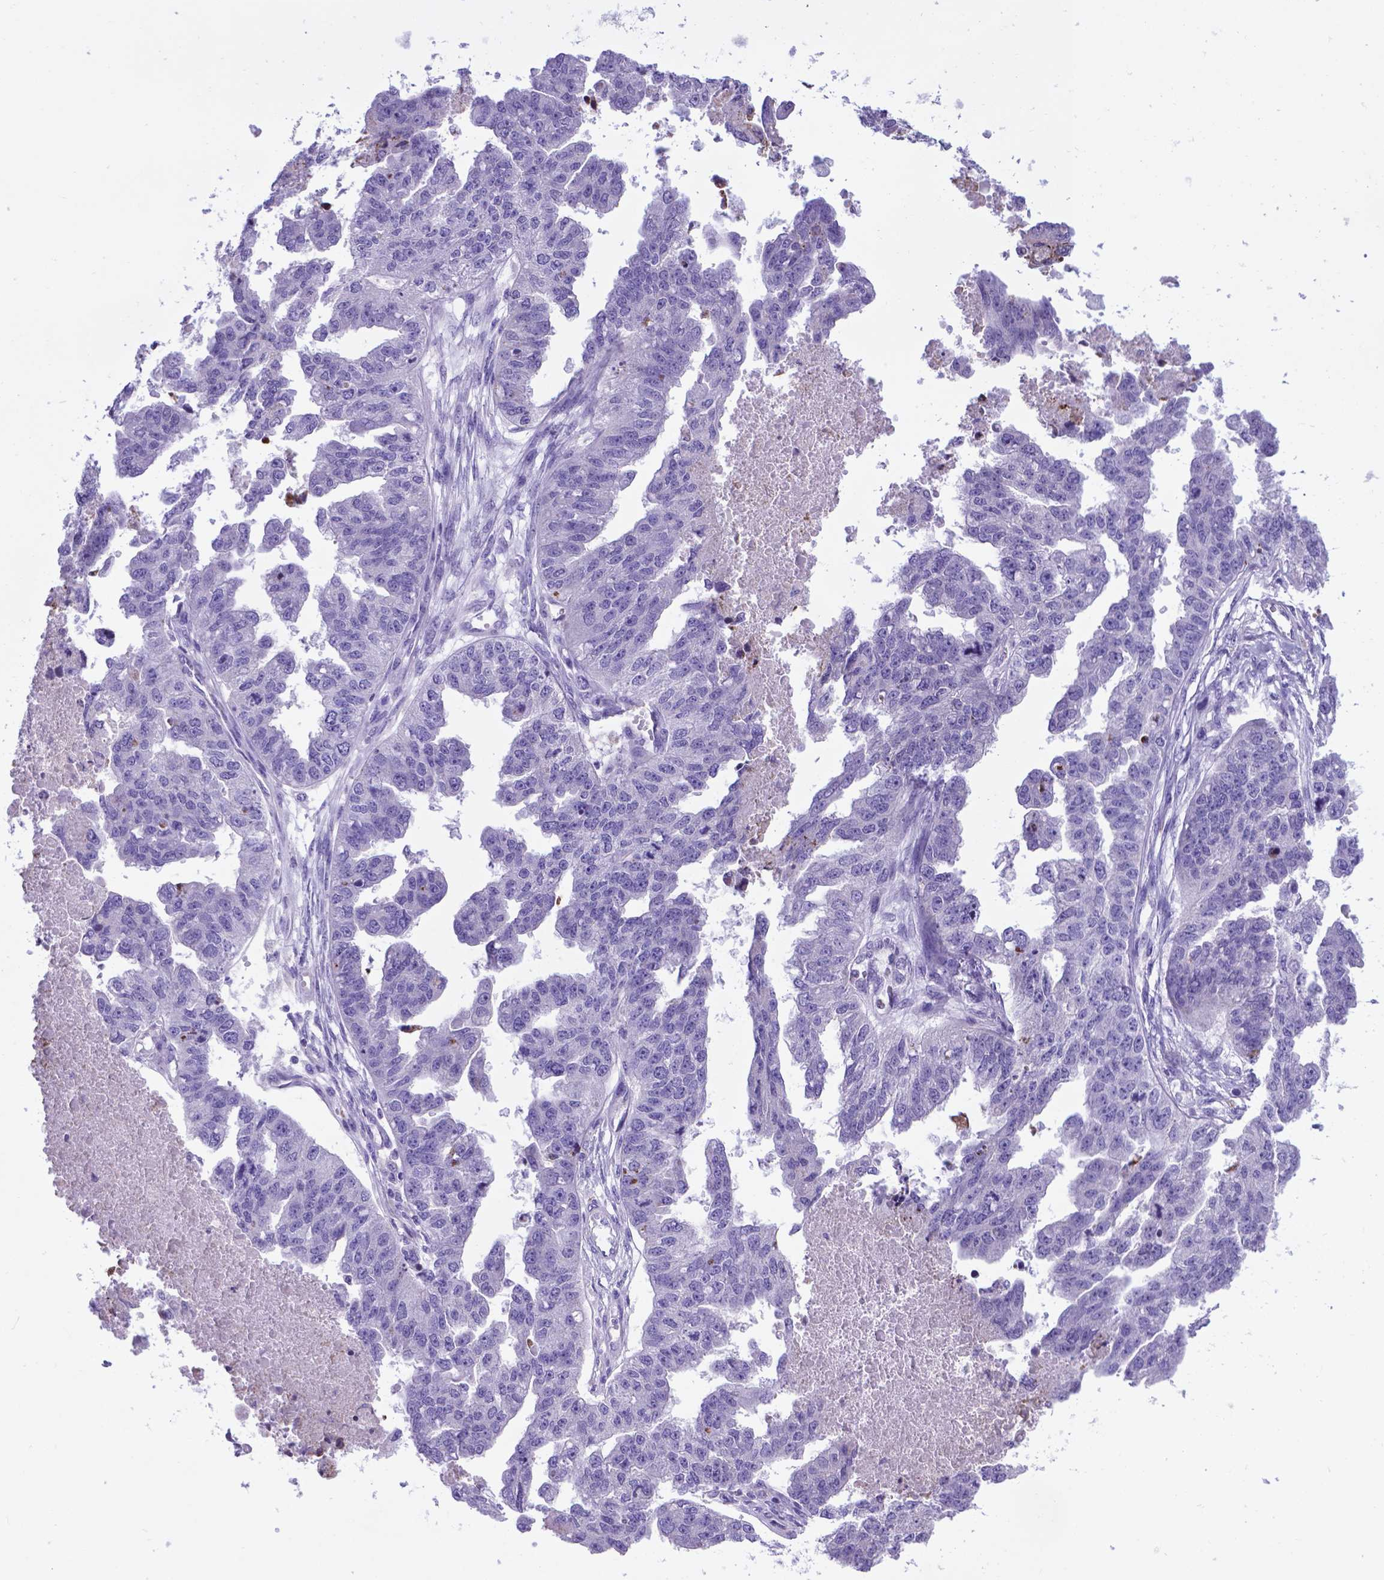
{"staining": {"intensity": "negative", "quantity": "none", "location": "none"}, "tissue": "ovarian cancer", "cell_type": "Tumor cells", "image_type": "cancer", "snomed": [{"axis": "morphology", "description": "Cystadenocarcinoma, serous, NOS"}, {"axis": "topography", "description": "Ovary"}], "caption": "IHC of human ovarian serous cystadenocarcinoma demonstrates no staining in tumor cells.", "gene": "POU3F3", "patient": {"sex": "female", "age": 58}}